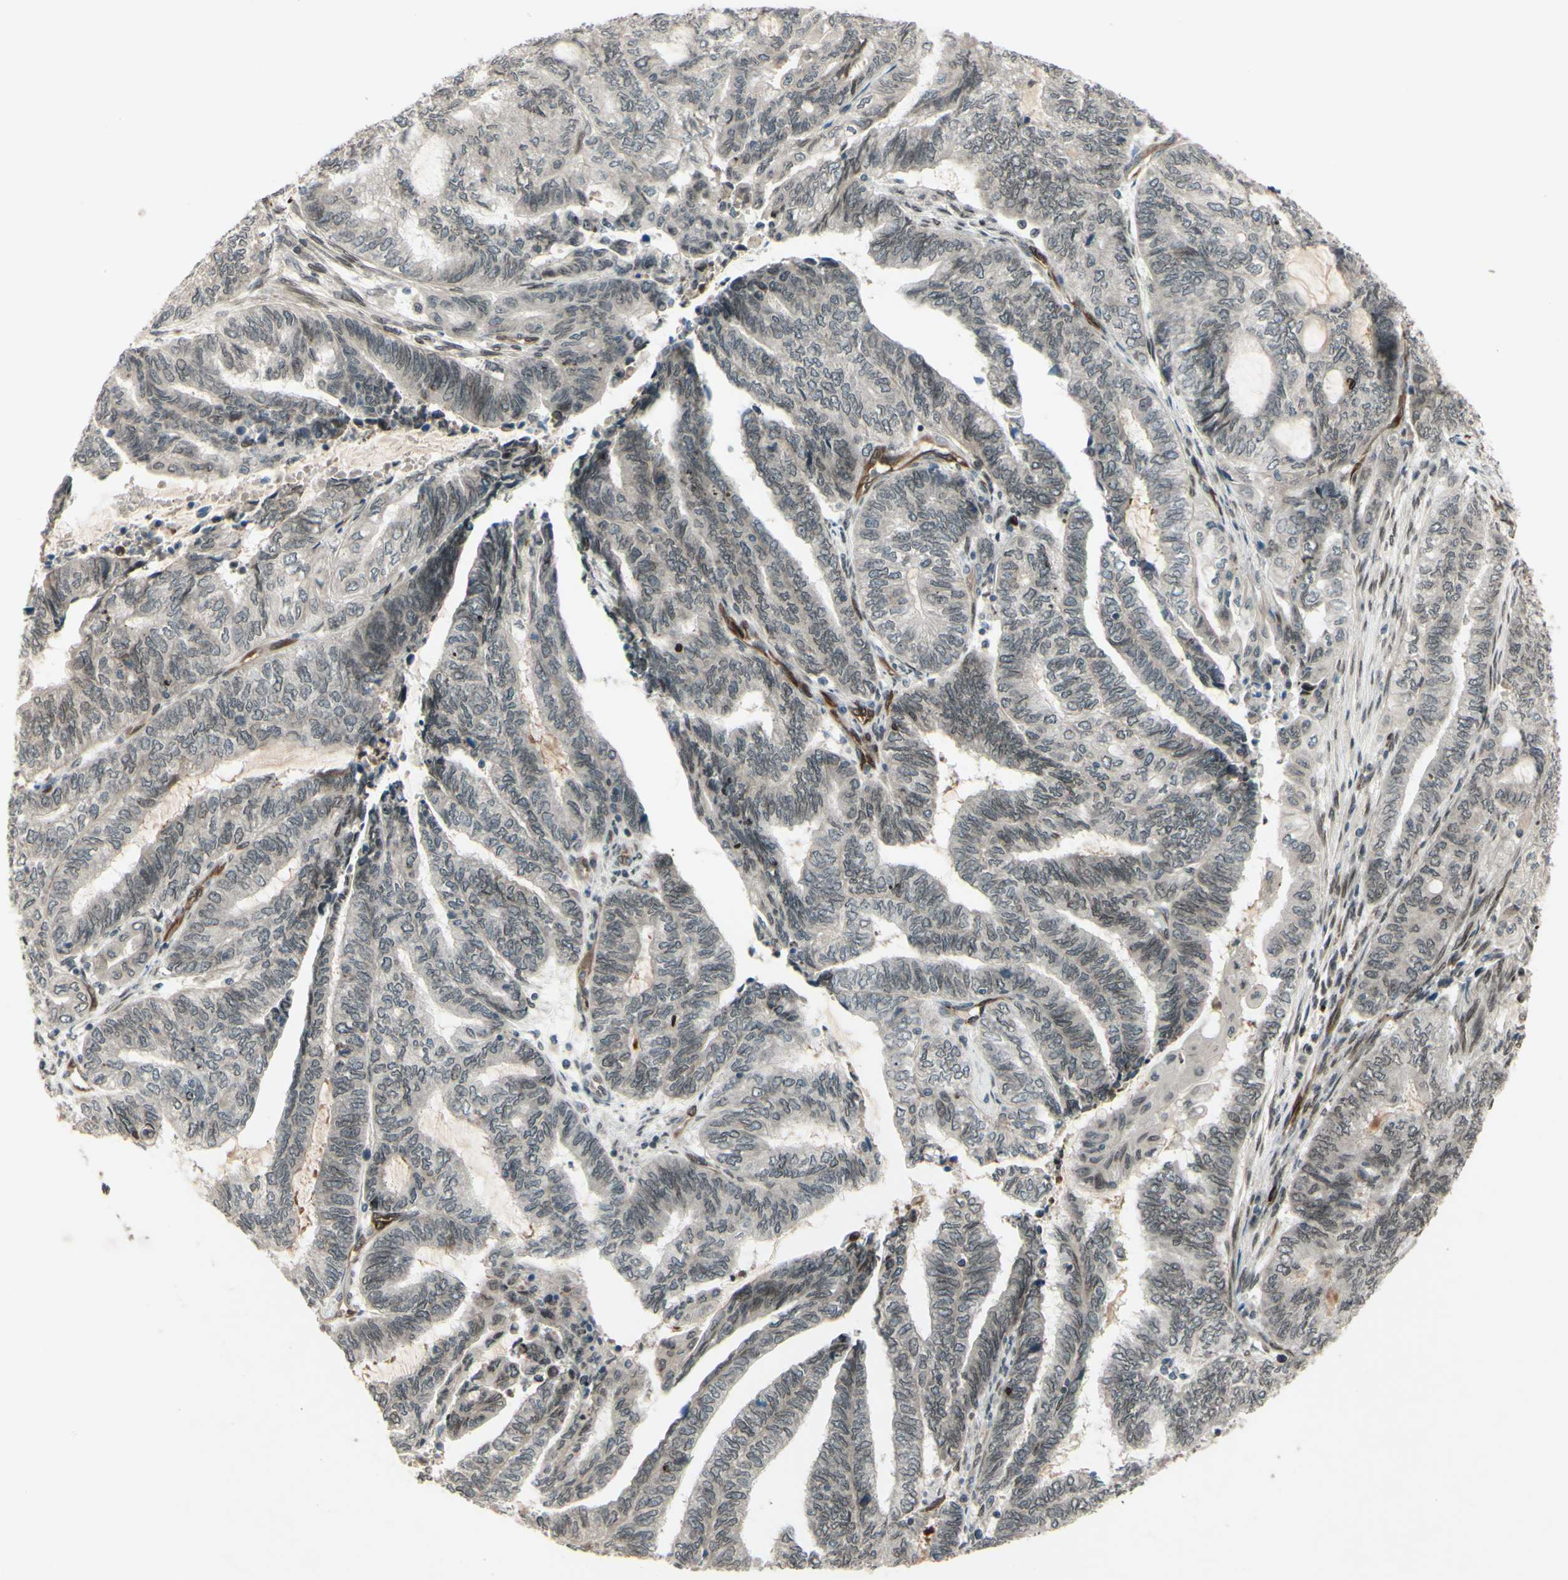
{"staining": {"intensity": "negative", "quantity": "none", "location": "none"}, "tissue": "endometrial cancer", "cell_type": "Tumor cells", "image_type": "cancer", "snomed": [{"axis": "morphology", "description": "Adenocarcinoma, NOS"}, {"axis": "topography", "description": "Uterus"}, {"axis": "topography", "description": "Endometrium"}], "caption": "DAB immunohistochemical staining of human endometrial cancer reveals no significant staining in tumor cells.", "gene": "MLF2", "patient": {"sex": "female", "age": 70}}